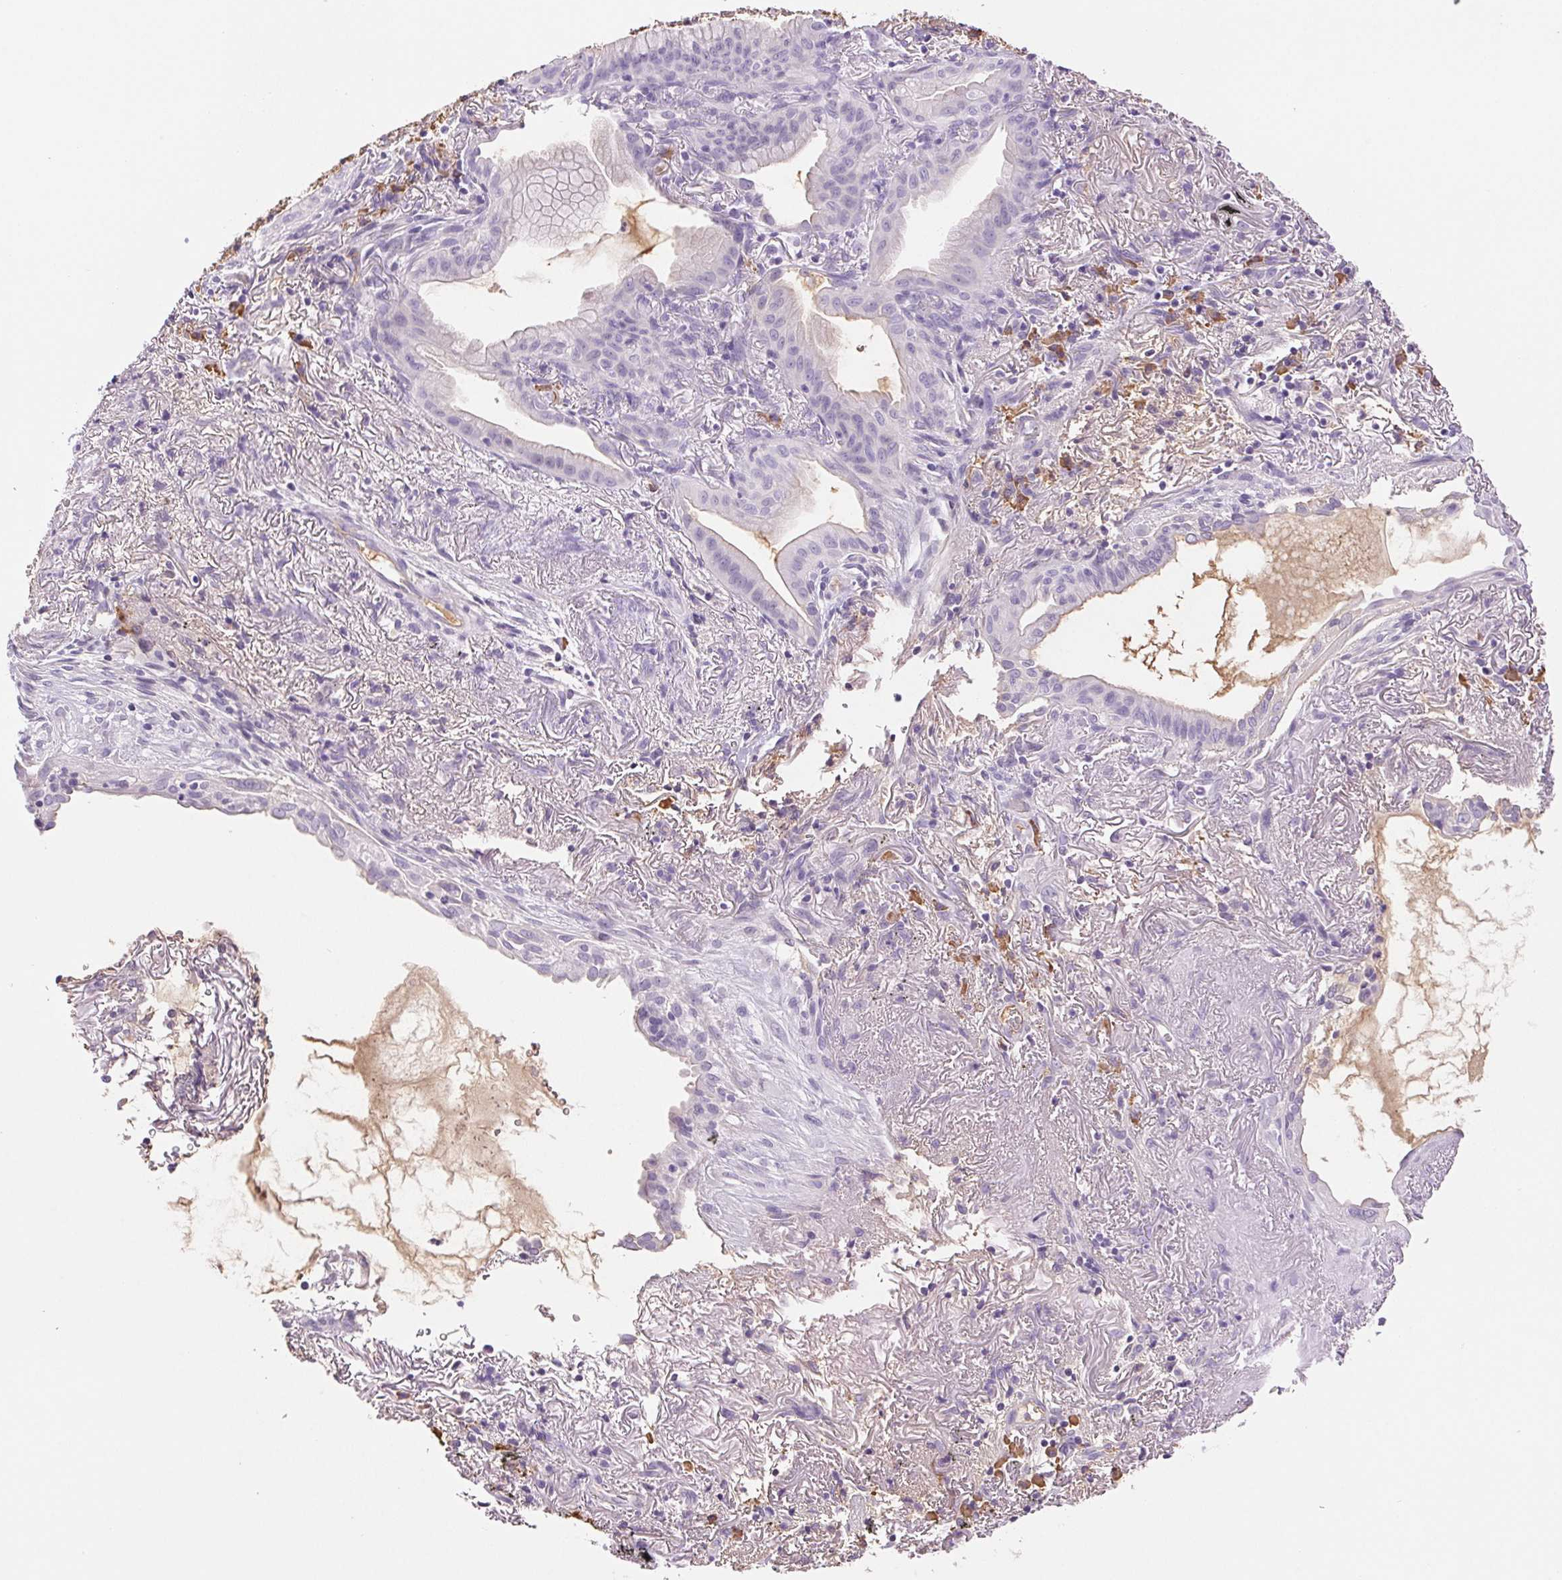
{"staining": {"intensity": "negative", "quantity": "none", "location": "none"}, "tissue": "lung cancer", "cell_type": "Tumor cells", "image_type": "cancer", "snomed": [{"axis": "morphology", "description": "Adenocarcinoma, NOS"}, {"axis": "topography", "description": "Lung"}], "caption": "Lung cancer (adenocarcinoma) stained for a protein using immunohistochemistry exhibits no positivity tumor cells.", "gene": "IFIT1B", "patient": {"sex": "male", "age": 77}}